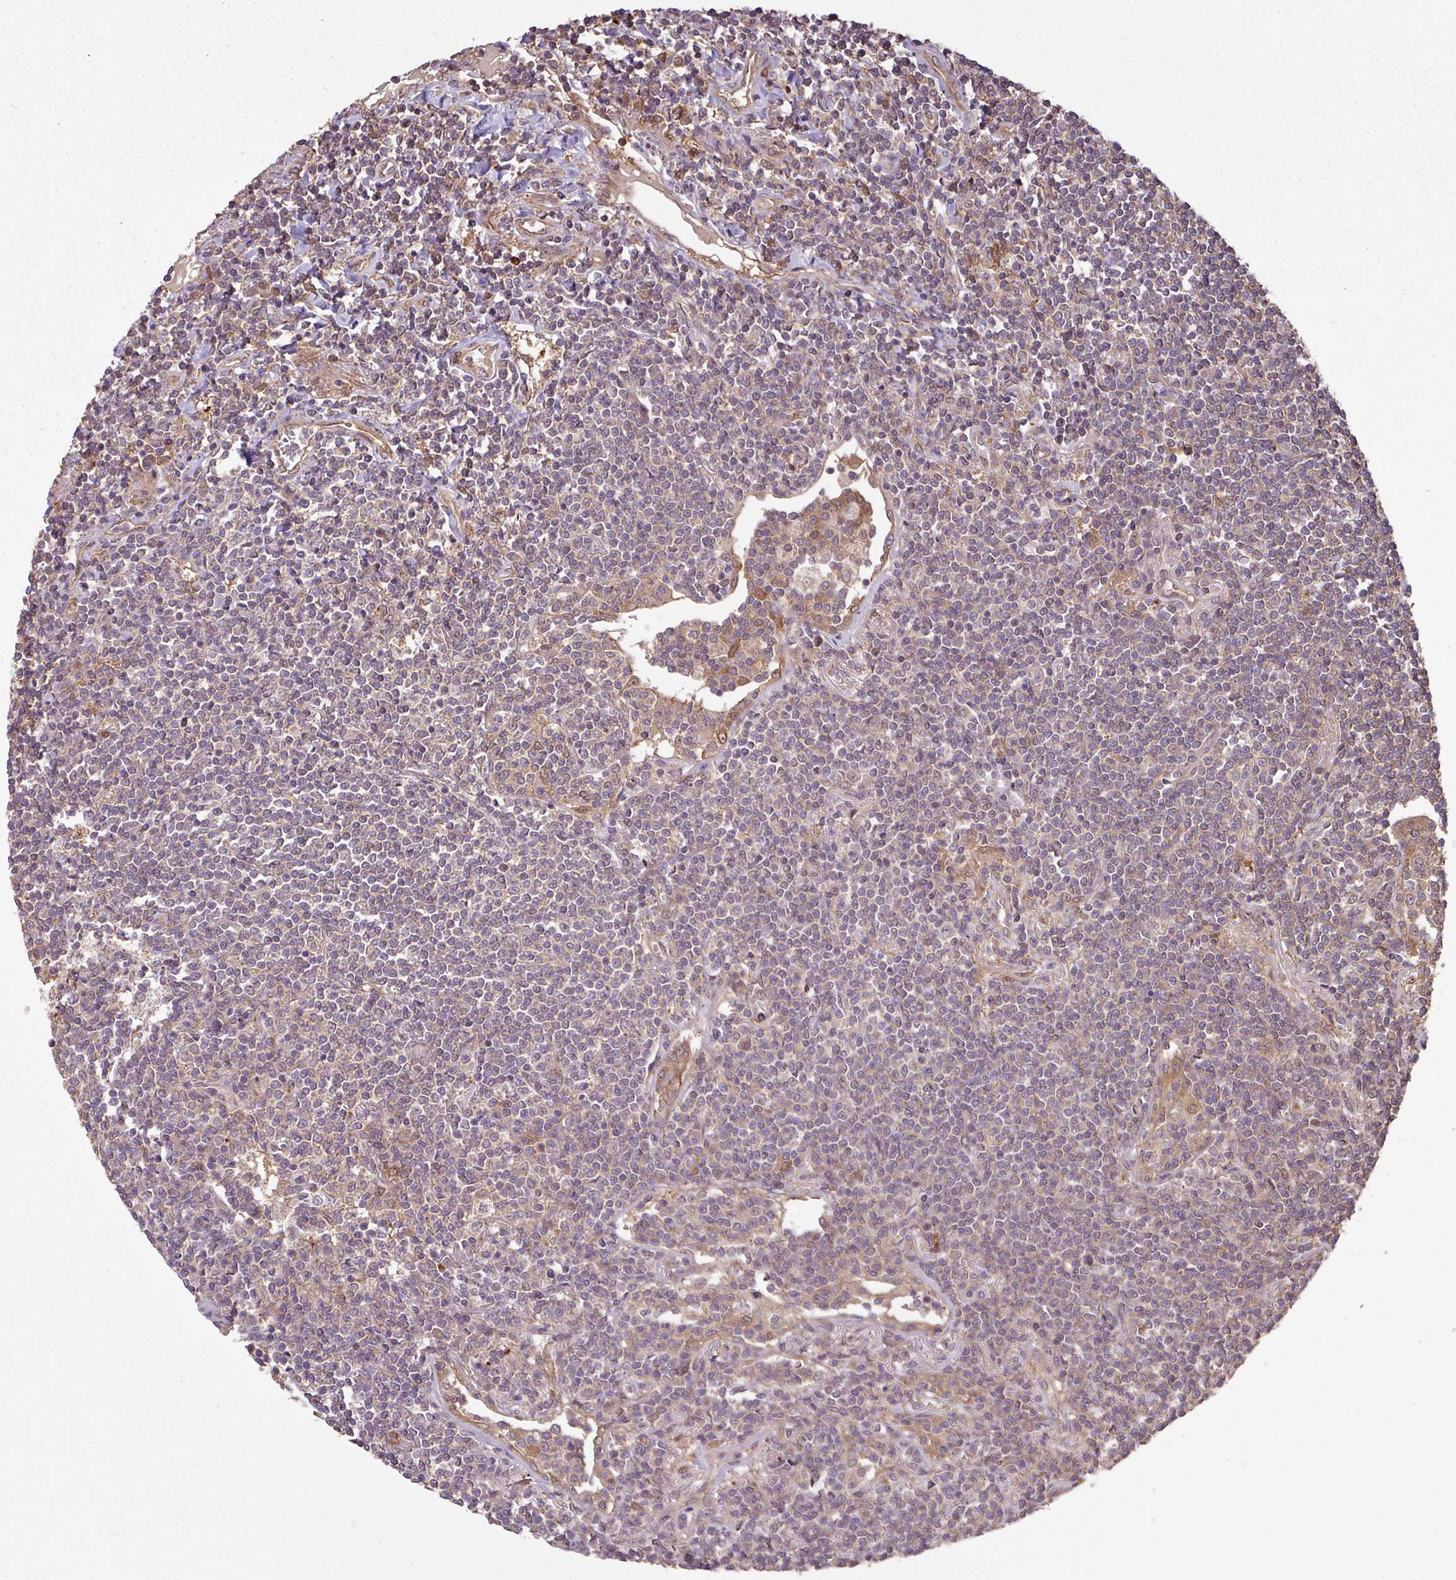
{"staining": {"intensity": "negative", "quantity": "none", "location": "none"}, "tissue": "lymphoma", "cell_type": "Tumor cells", "image_type": "cancer", "snomed": [{"axis": "morphology", "description": "Malignant lymphoma, non-Hodgkin's type, Low grade"}, {"axis": "topography", "description": "Lung"}], "caption": "Immunohistochemistry micrograph of neoplastic tissue: lymphoma stained with DAB reveals no significant protein positivity in tumor cells.", "gene": "ARPIN", "patient": {"sex": "female", "age": 71}}